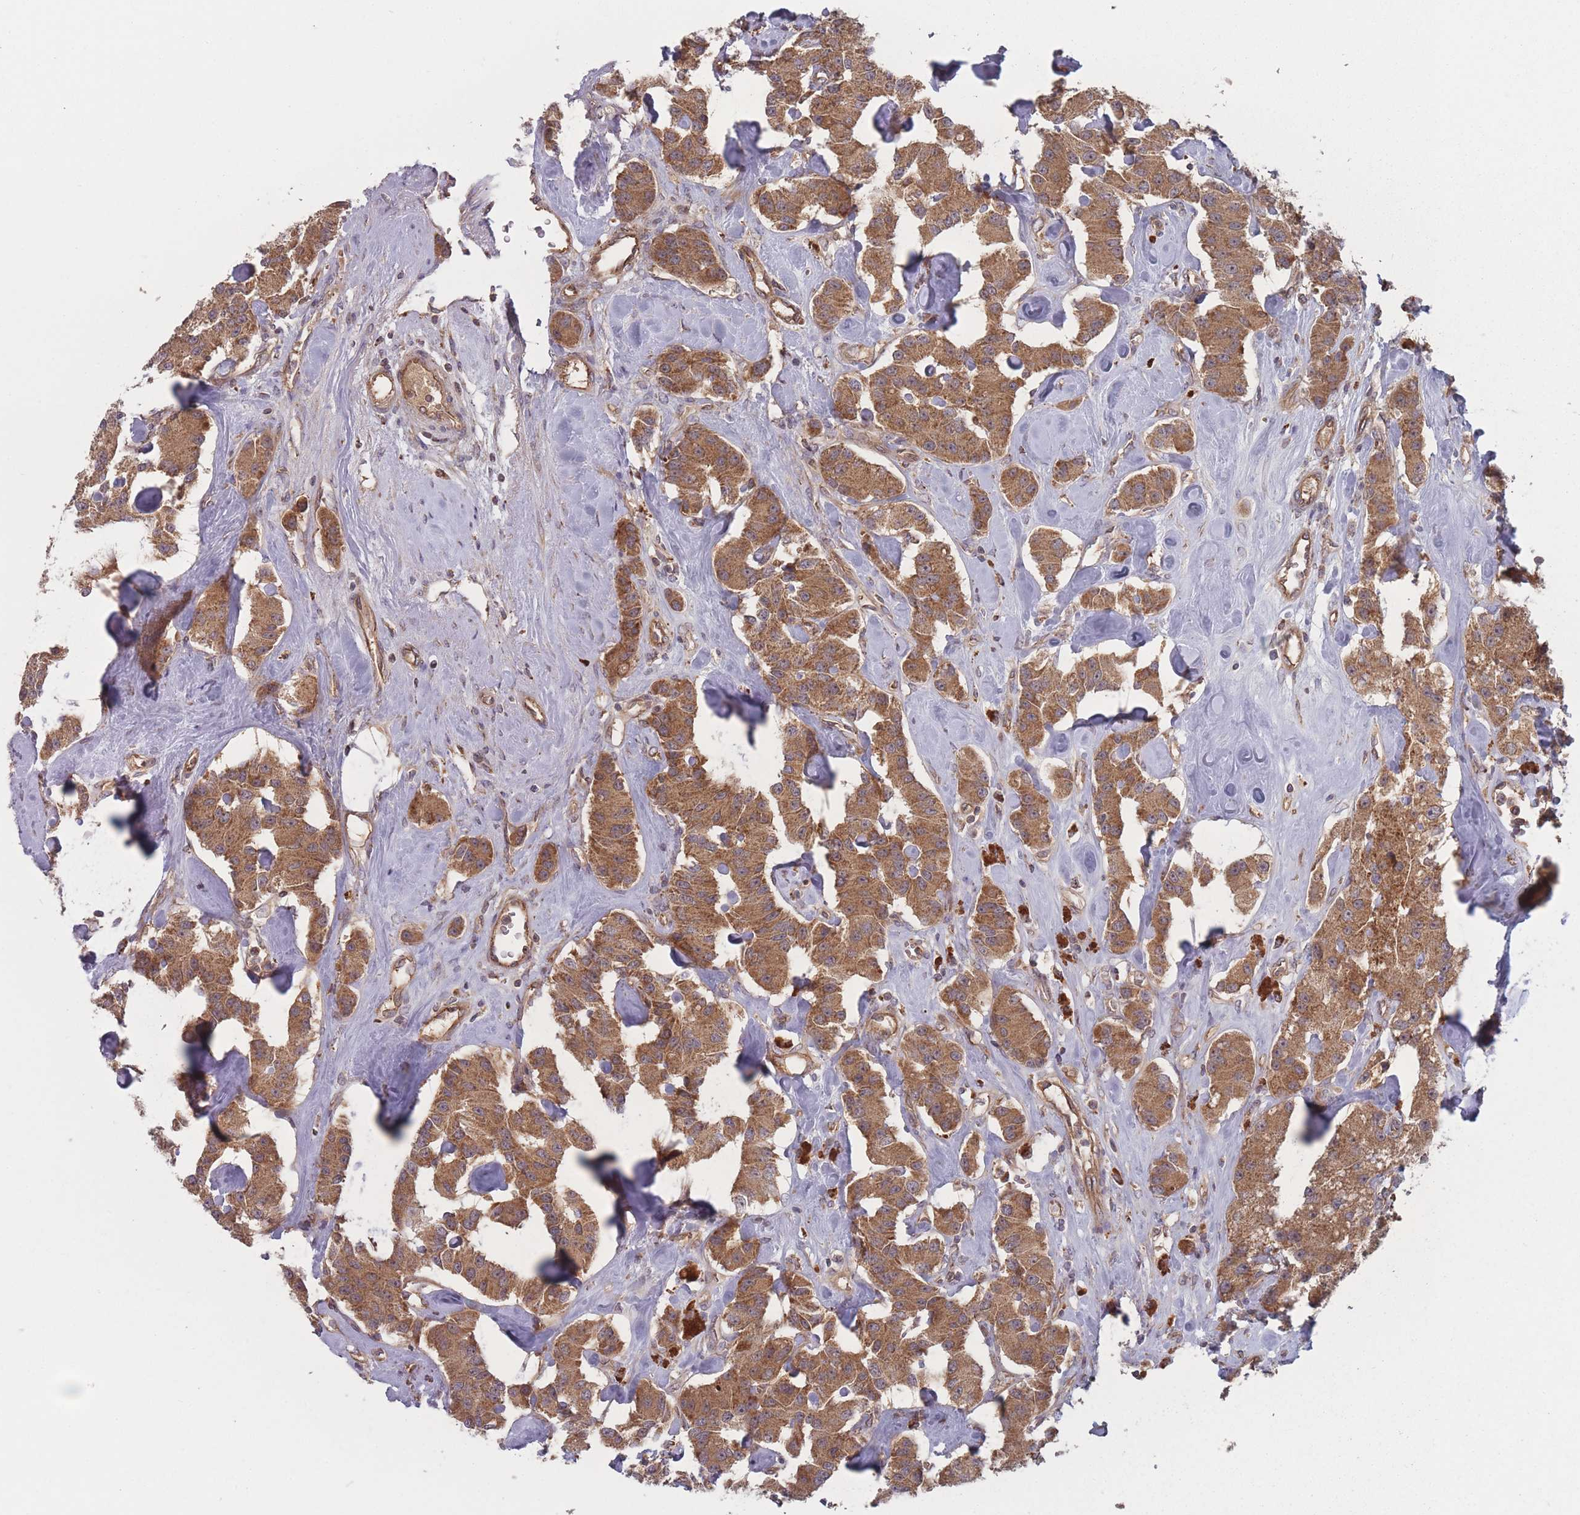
{"staining": {"intensity": "moderate", "quantity": ">75%", "location": "cytoplasmic/membranous"}, "tissue": "carcinoid", "cell_type": "Tumor cells", "image_type": "cancer", "snomed": [{"axis": "morphology", "description": "Carcinoid, malignant, NOS"}, {"axis": "topography", "description": "Pancreas"}], "caption": "DAB immunohistochemical staining of human malignant carcinoid exhibits moderate cytoplasmic/membranous protein staining in approximately >75% of tumor cells.", "gene": "ATP5MG", "patient": {"sex": "male", "age": 41}}